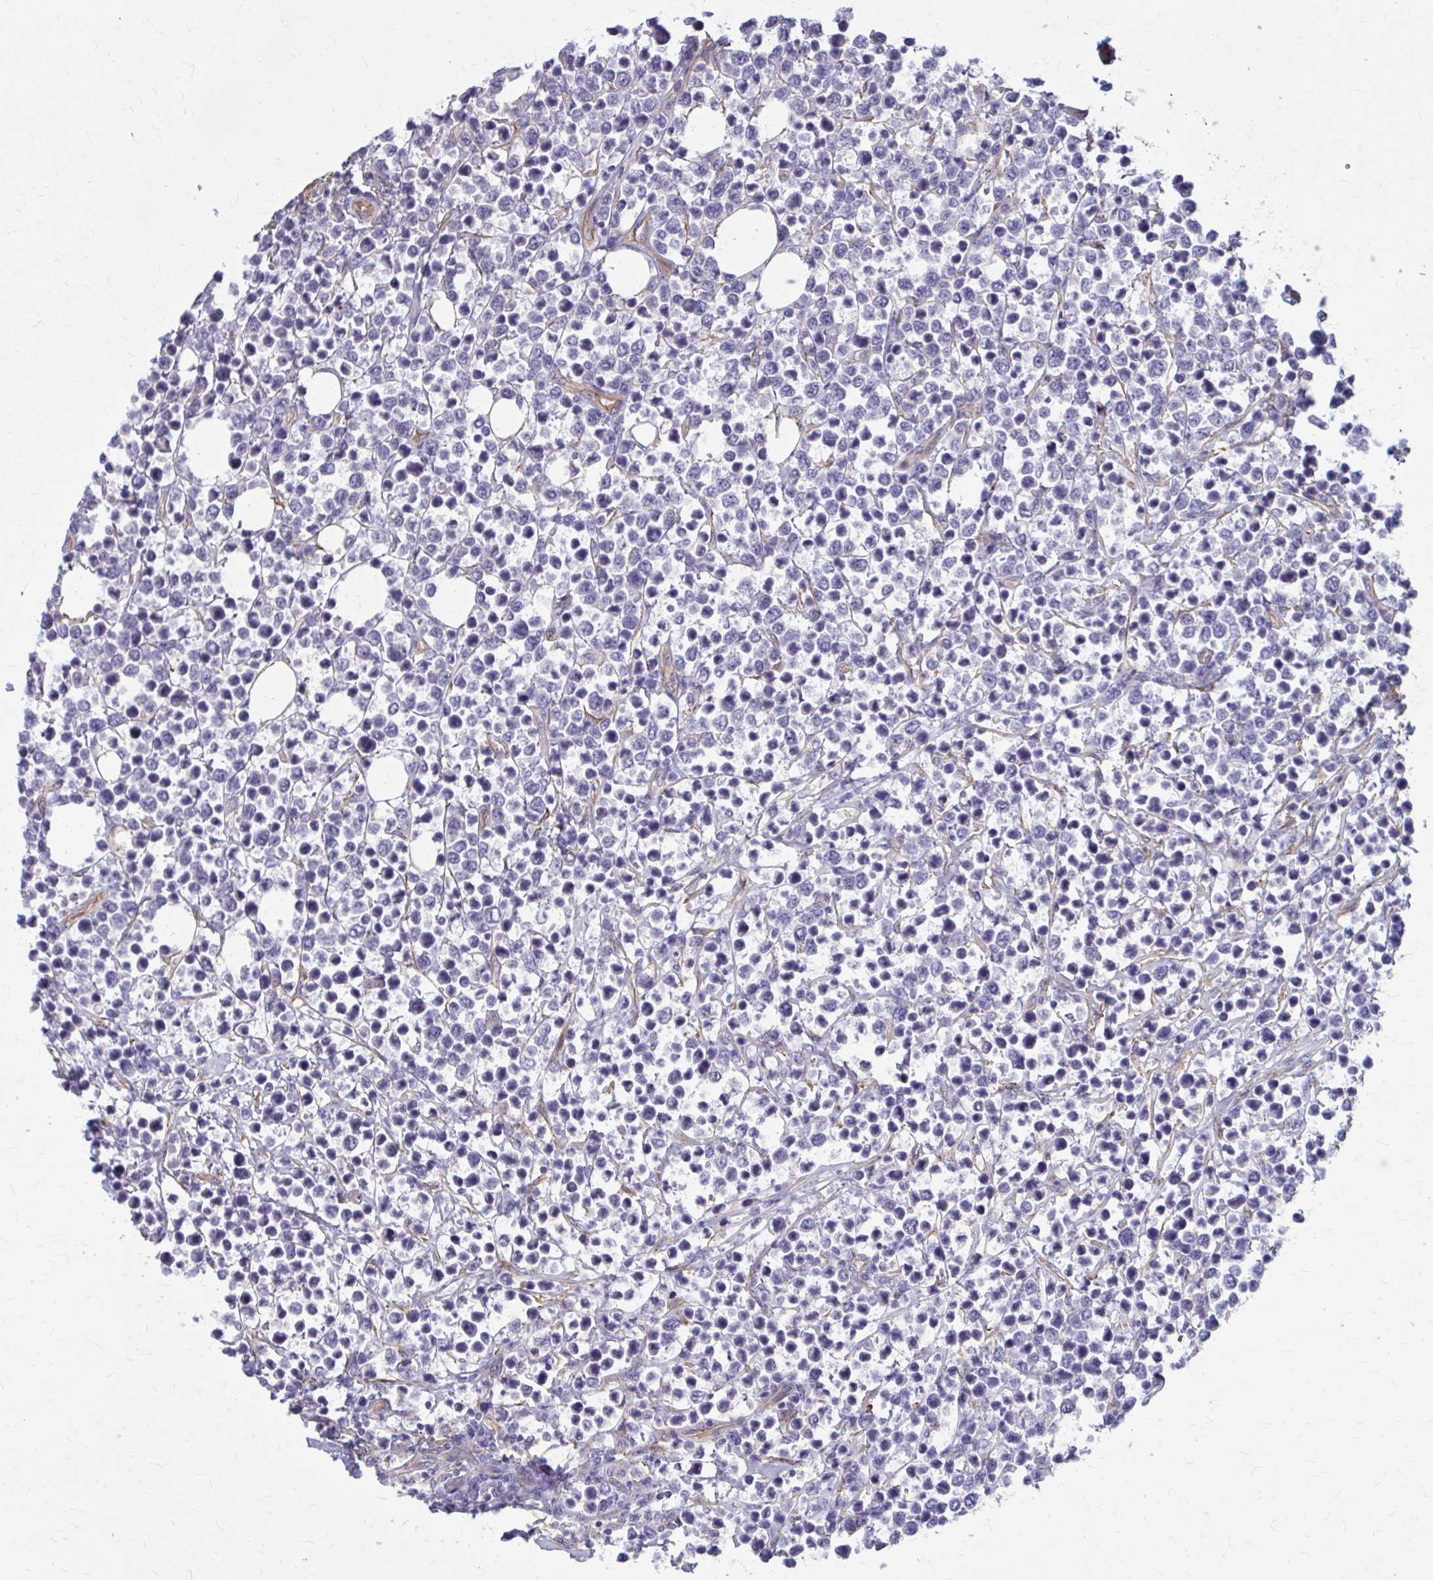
{"staining": {"intensity": "negative", "quantity": "none", "location": "none"}, "tissue": "lymphoma", "cell_type": "Tumor cells", "image_type": "cancer", "snomed": [{"axis": "morphology", "description": "Malignant lymphoma, non-Hodgkin's type, Low grade"}, {"axis": "topography", "description": "Lymph node"}], "caption": "This photomicrograph is of lymphoma stained with IHC to label a protein in brown with the nuclei are counter-stained blue. There is no staining in tumor cells.", "gene": "ZDHHC7", "patient": {"sex": "male", "age": 60}}